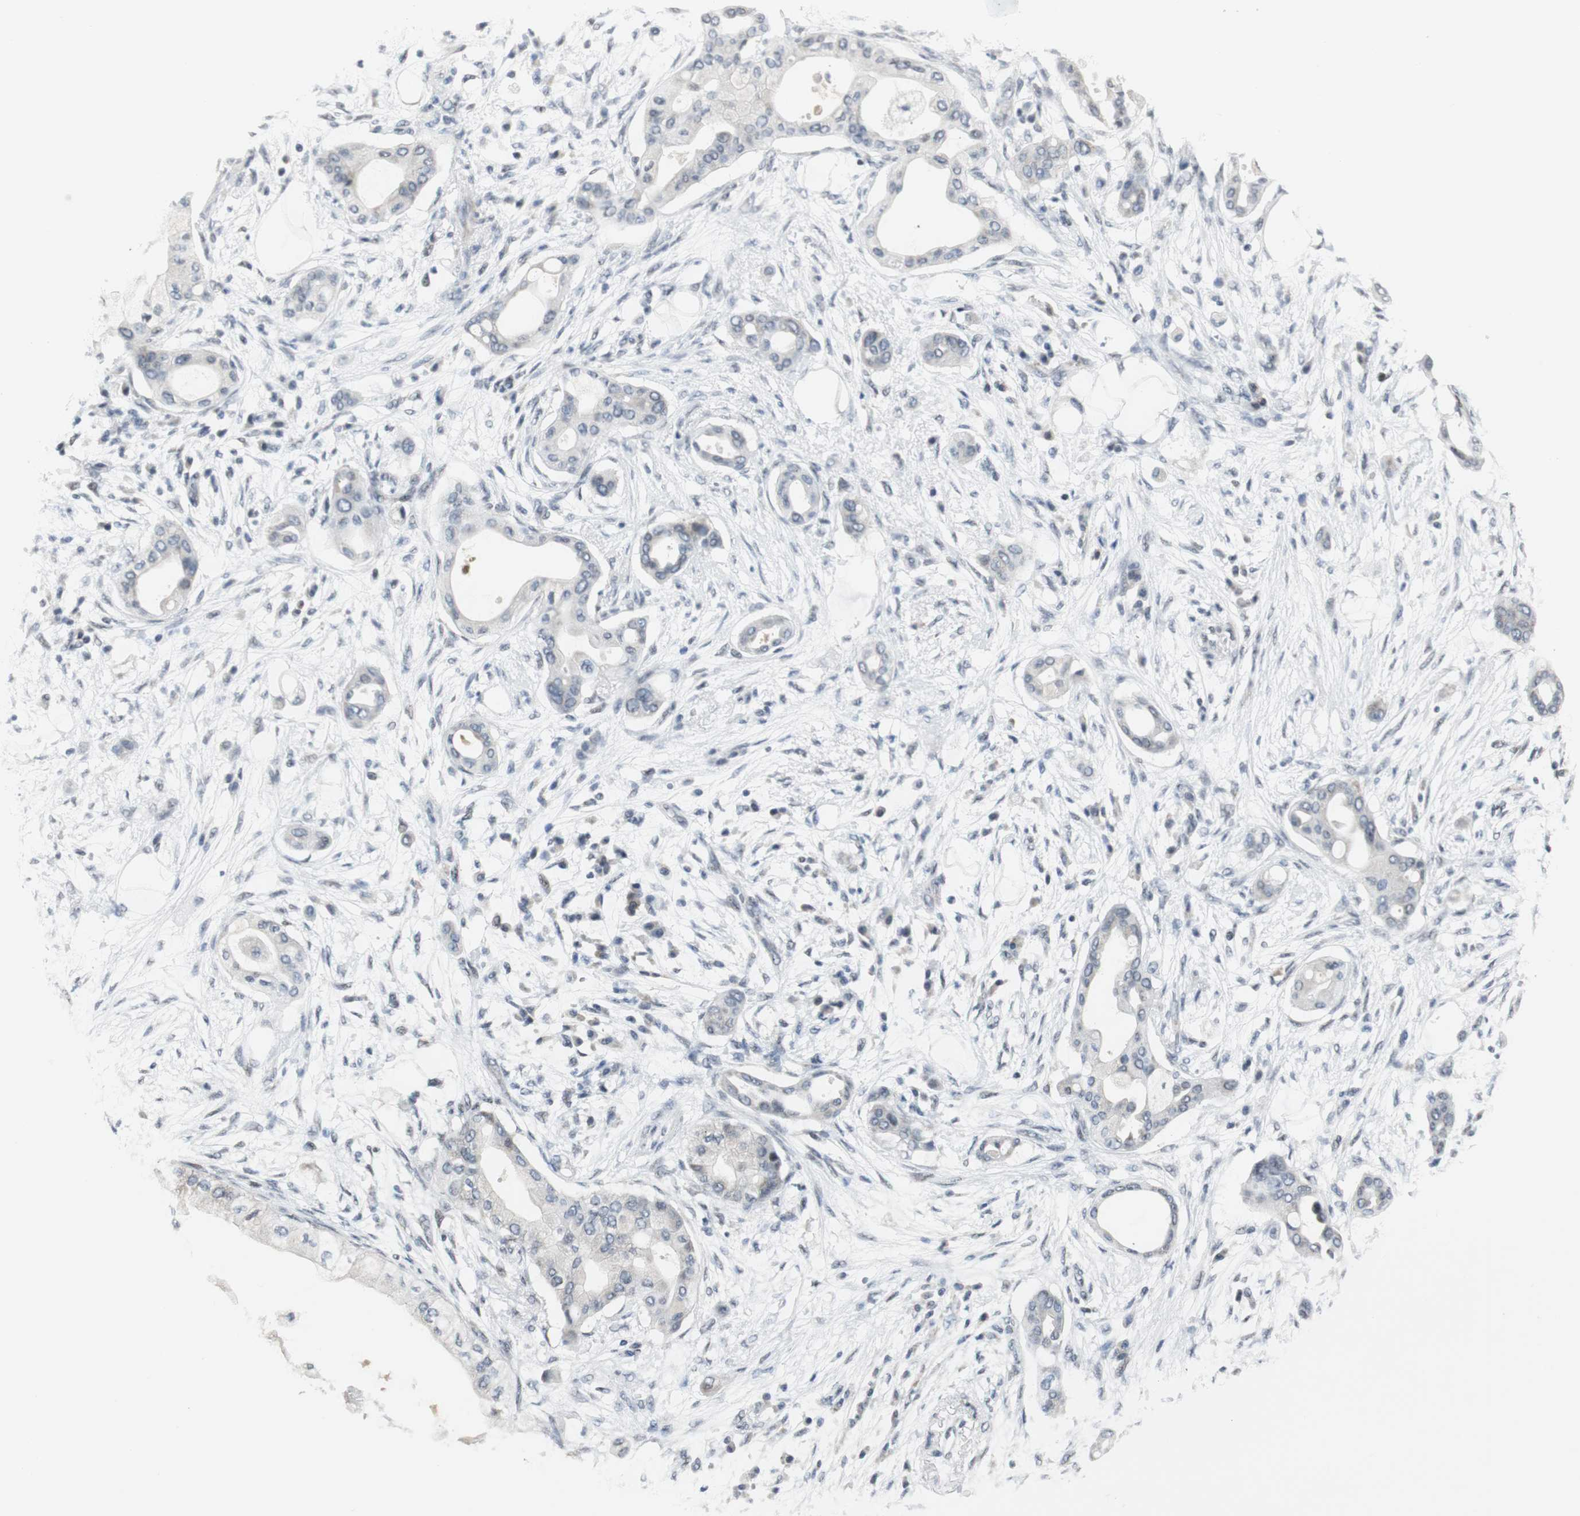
{"staining": {"intensity": "negative", "quantity": "none", "location": "none"}, "tissue": "pancreatic cancer", "cell_type": "Tumor cells", "image_type": "cancer", "snomed": [{"axis": "morphology", "description": "Adenocarcinoma, NOS"}, {"axis": "morphology", "description": "Adenocarcinoma, metastatic, NOS"}, {"axis": "topography", "description": "Lymph node"}, {"axis": "topography", "description": "Pancreas"}, {"axis": "topography", "description": "Duodenum"}], "caption": "This is an immunohistochemistry (IHC) photomicrograph of pancreatic cancer. There is no expression in tumor cells.", "gene": "MTA1", "patient": {"sex": "female", "age": 64}}